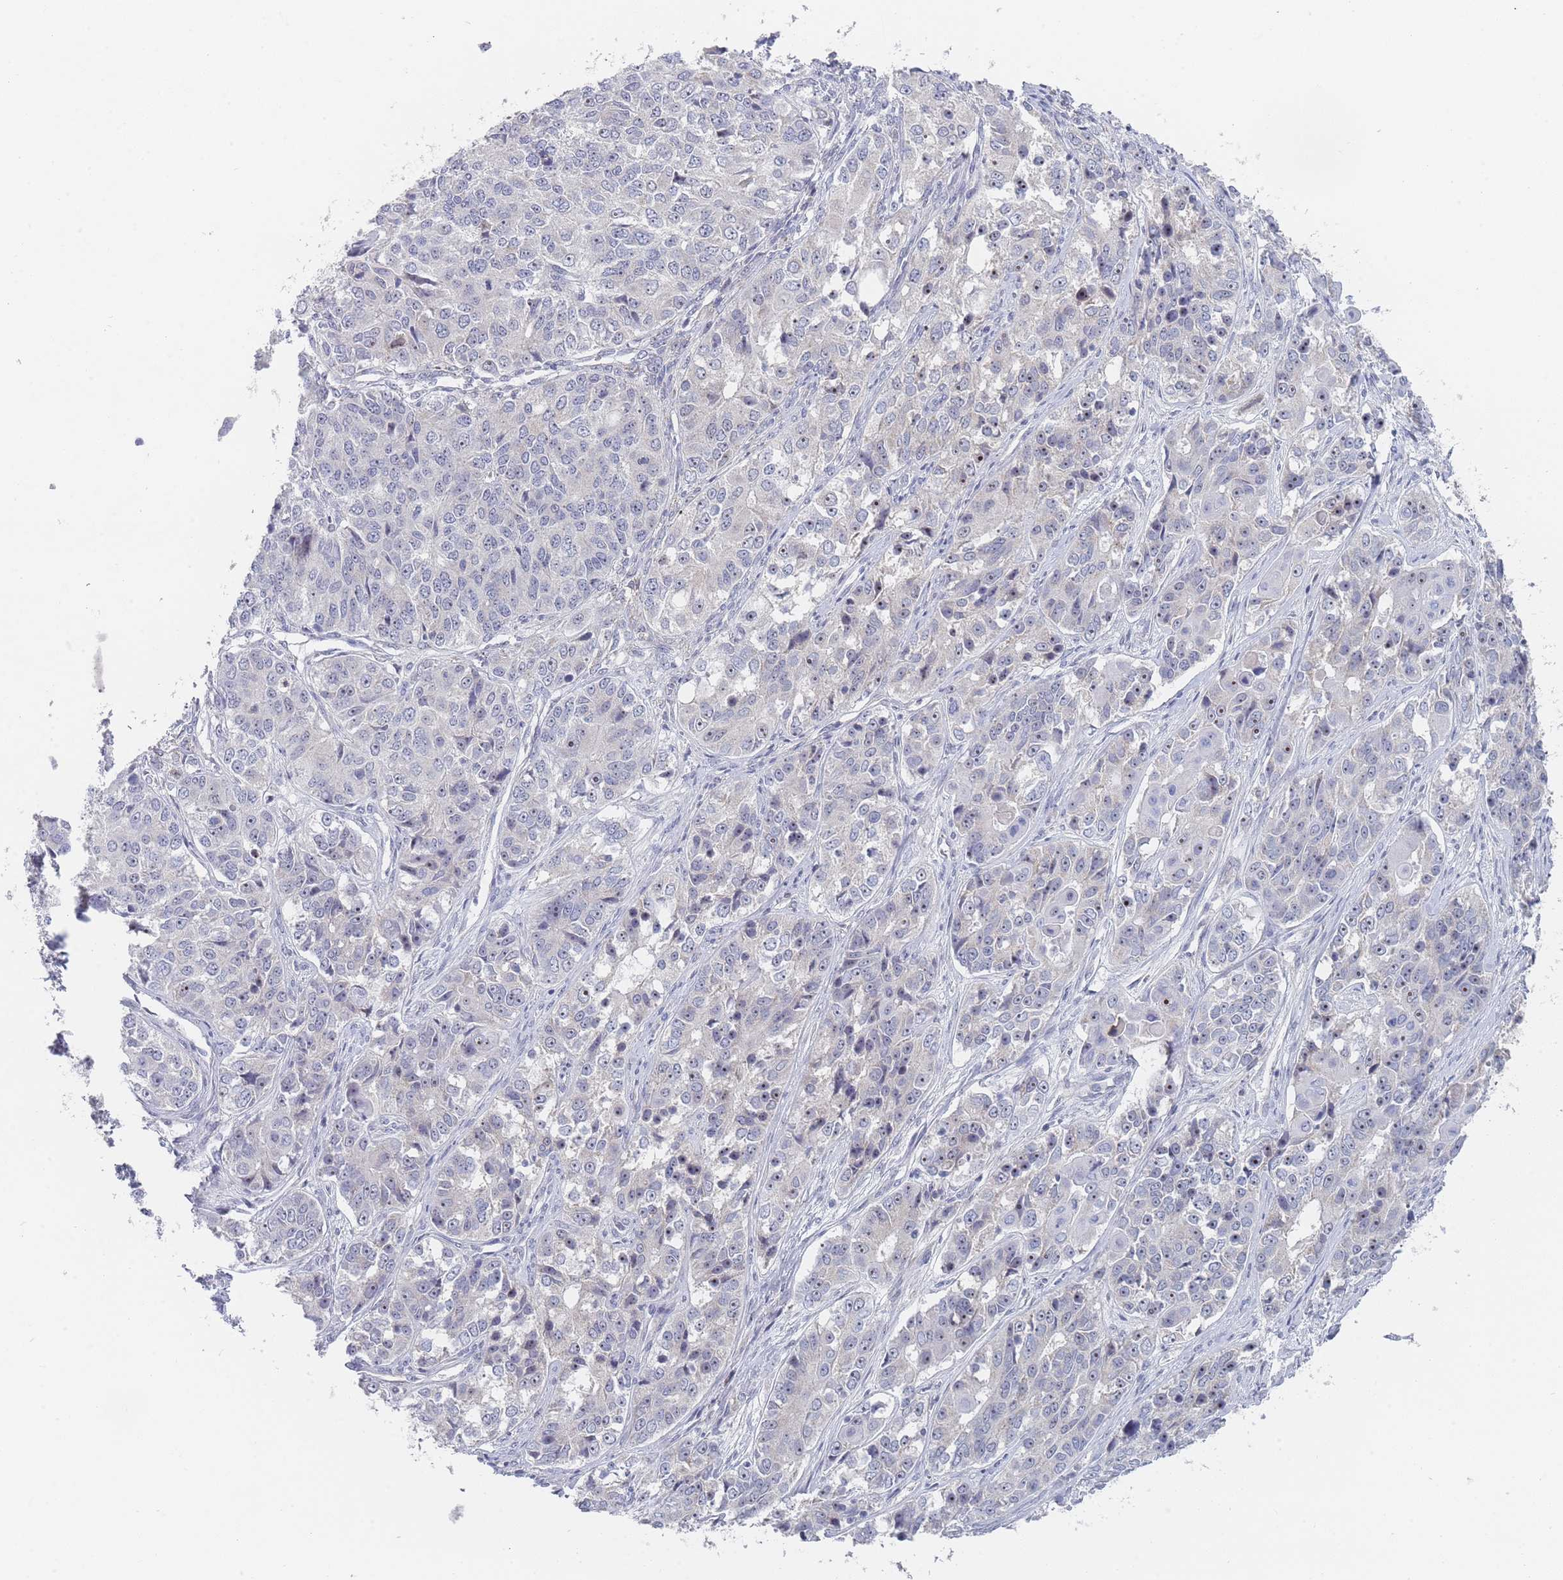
{"staining": {"intensity": "negative", "quantity": "none", "location": "none"}, "tissue": "ovarian cancer", "cell_type": "Tumor cells", "image_type": "cancer", "snomed": [{"axis": "morphology", "description": "Carcinoma, endometroid"}, {"axis": "topography", "description": "Ovary"}], "caption": "Photomicrograph shows no protein expression in tumor cells of ovarian cancer tissue.", "gene": "RNF8", "patient": {"sex": "female", "age": 51}}